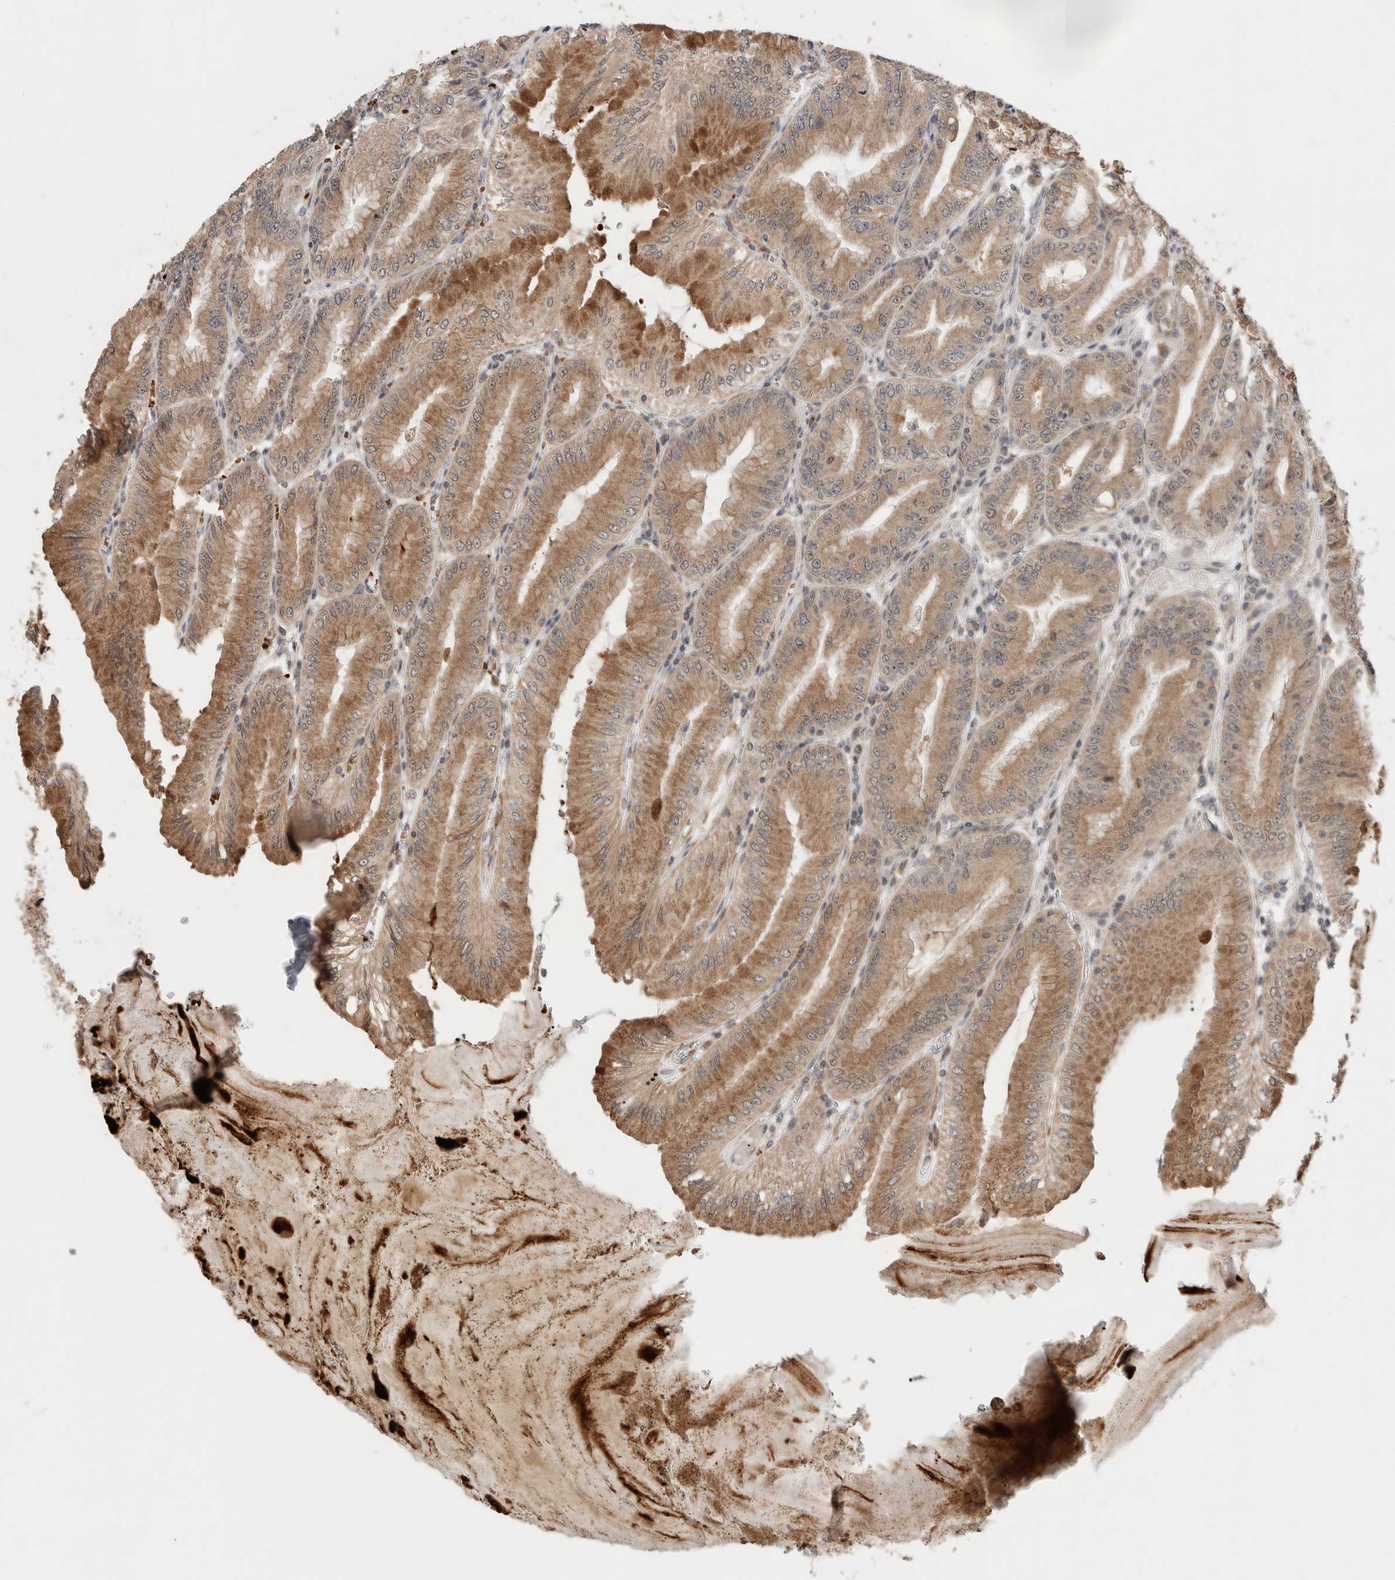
{"staining": {"intensity": "moderate", "quantity": ">75%", "location": "cytoplasmic/membranous,nuclear"}, "tissue": "stomach", "cell_type": "Glandular cells", "image_type": "normal", "snomed": [{"axis": "morphology", "description": "Normal tissue, NOS"}, {"axis": "topography", "description": "Stomach, lower"}], "caption": "Protein analysis of normal stomach exhibits moderate cytoplasmic/membranous,nuclear expression in approximately >75% of glandular cells.", "gene": "KCNK1", "patient": {"sex": "male", "age": 71}}